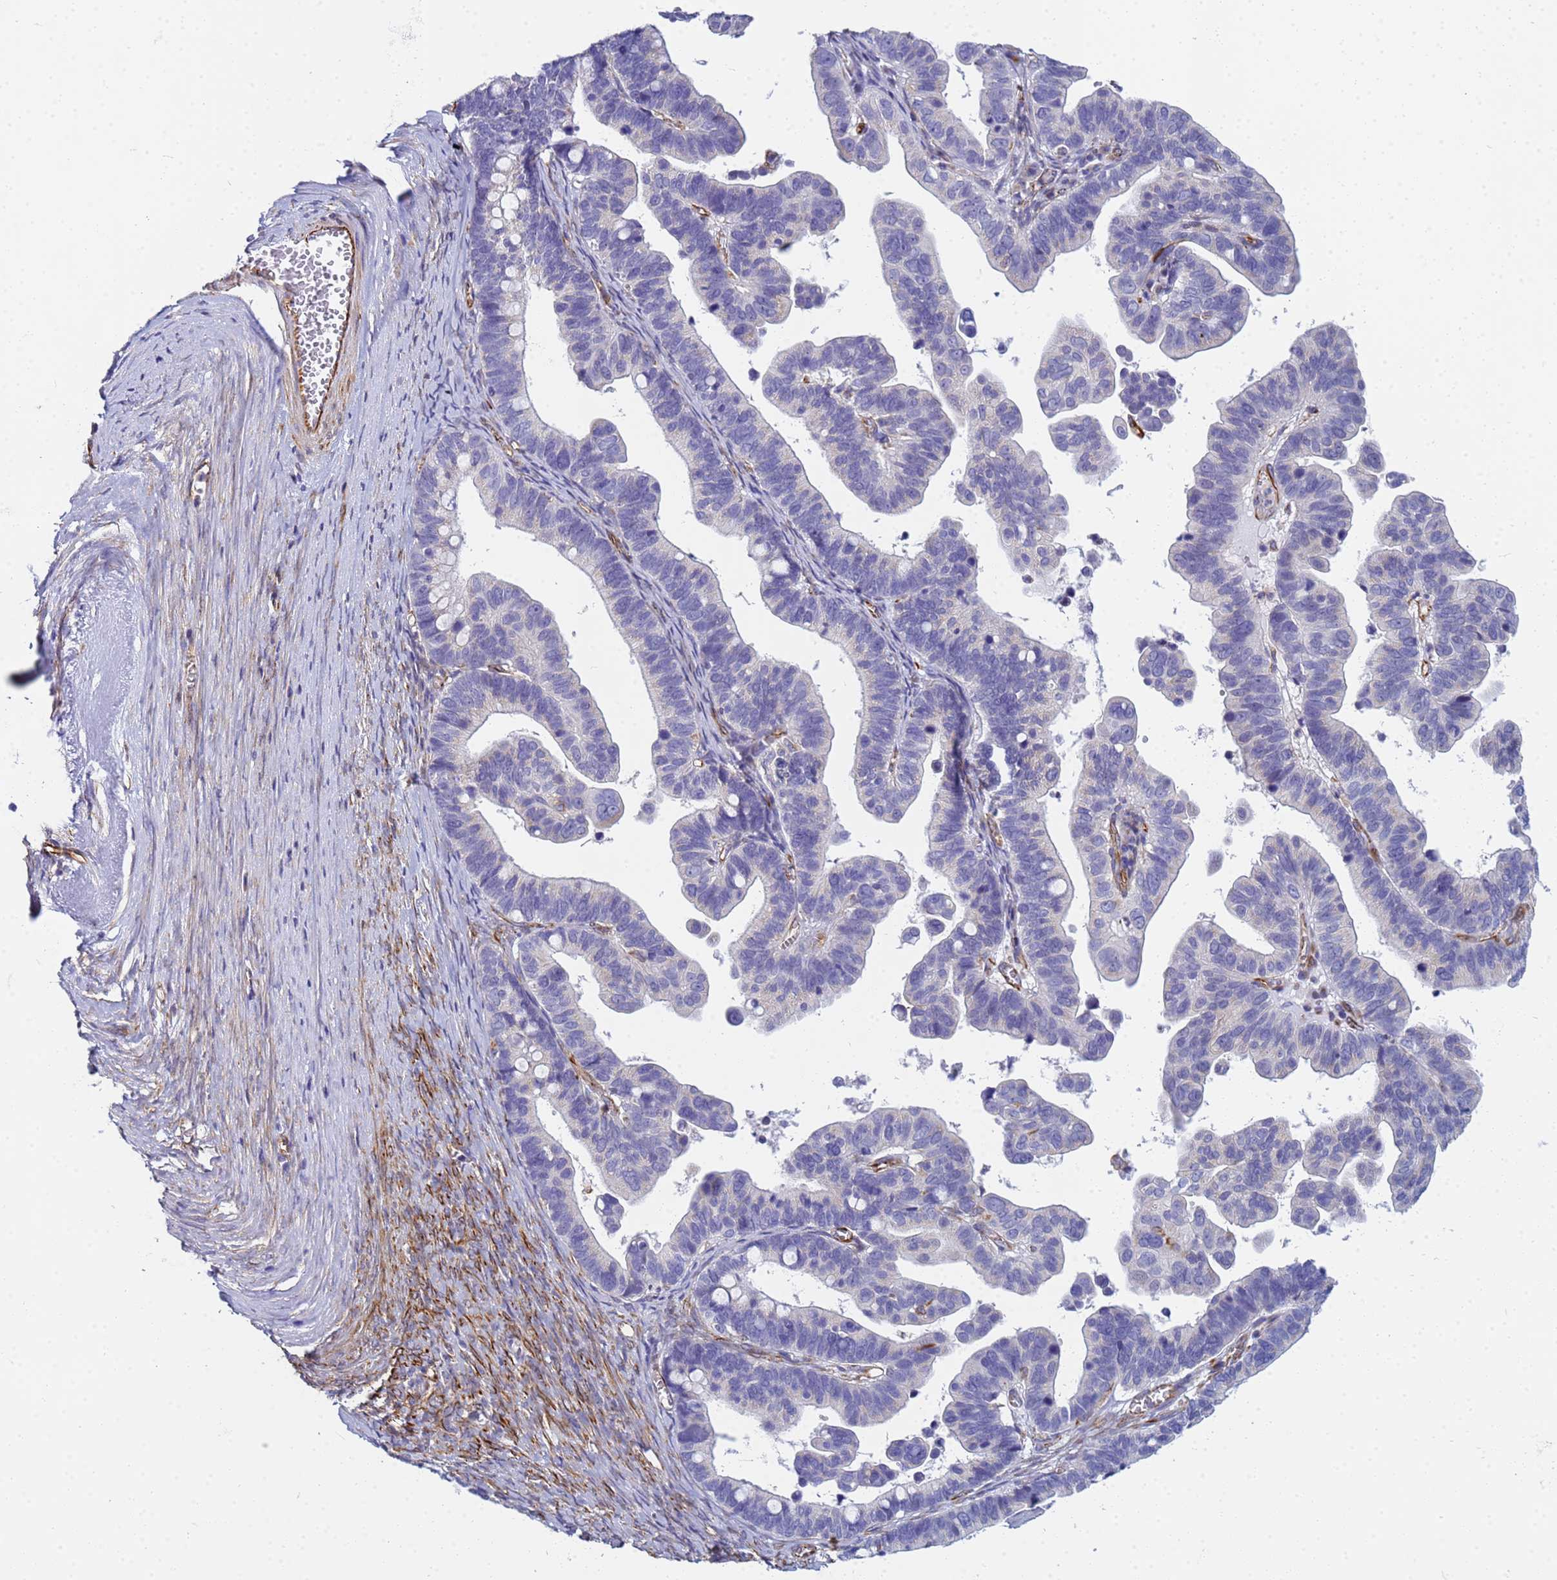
{"staining": {"intensity": "negative", "quantity": "none", "location": "none"}, "tissue": "ovarian cancer", "cell_type": "Tumor cells", "image_type": "cancer", "snomed": [{"axis": "morphology", "description": "Cystadenocarcinoma, serous, NOS"}, {"axis": "topography", "description": "Ovary"}], "caption": "A photomicrograph of ovarian cancer stained for a protein exhibits no brown staining in tumor cells.", "gene": "UBXN2B", "patient": {"sex": "female", "age": 56}}